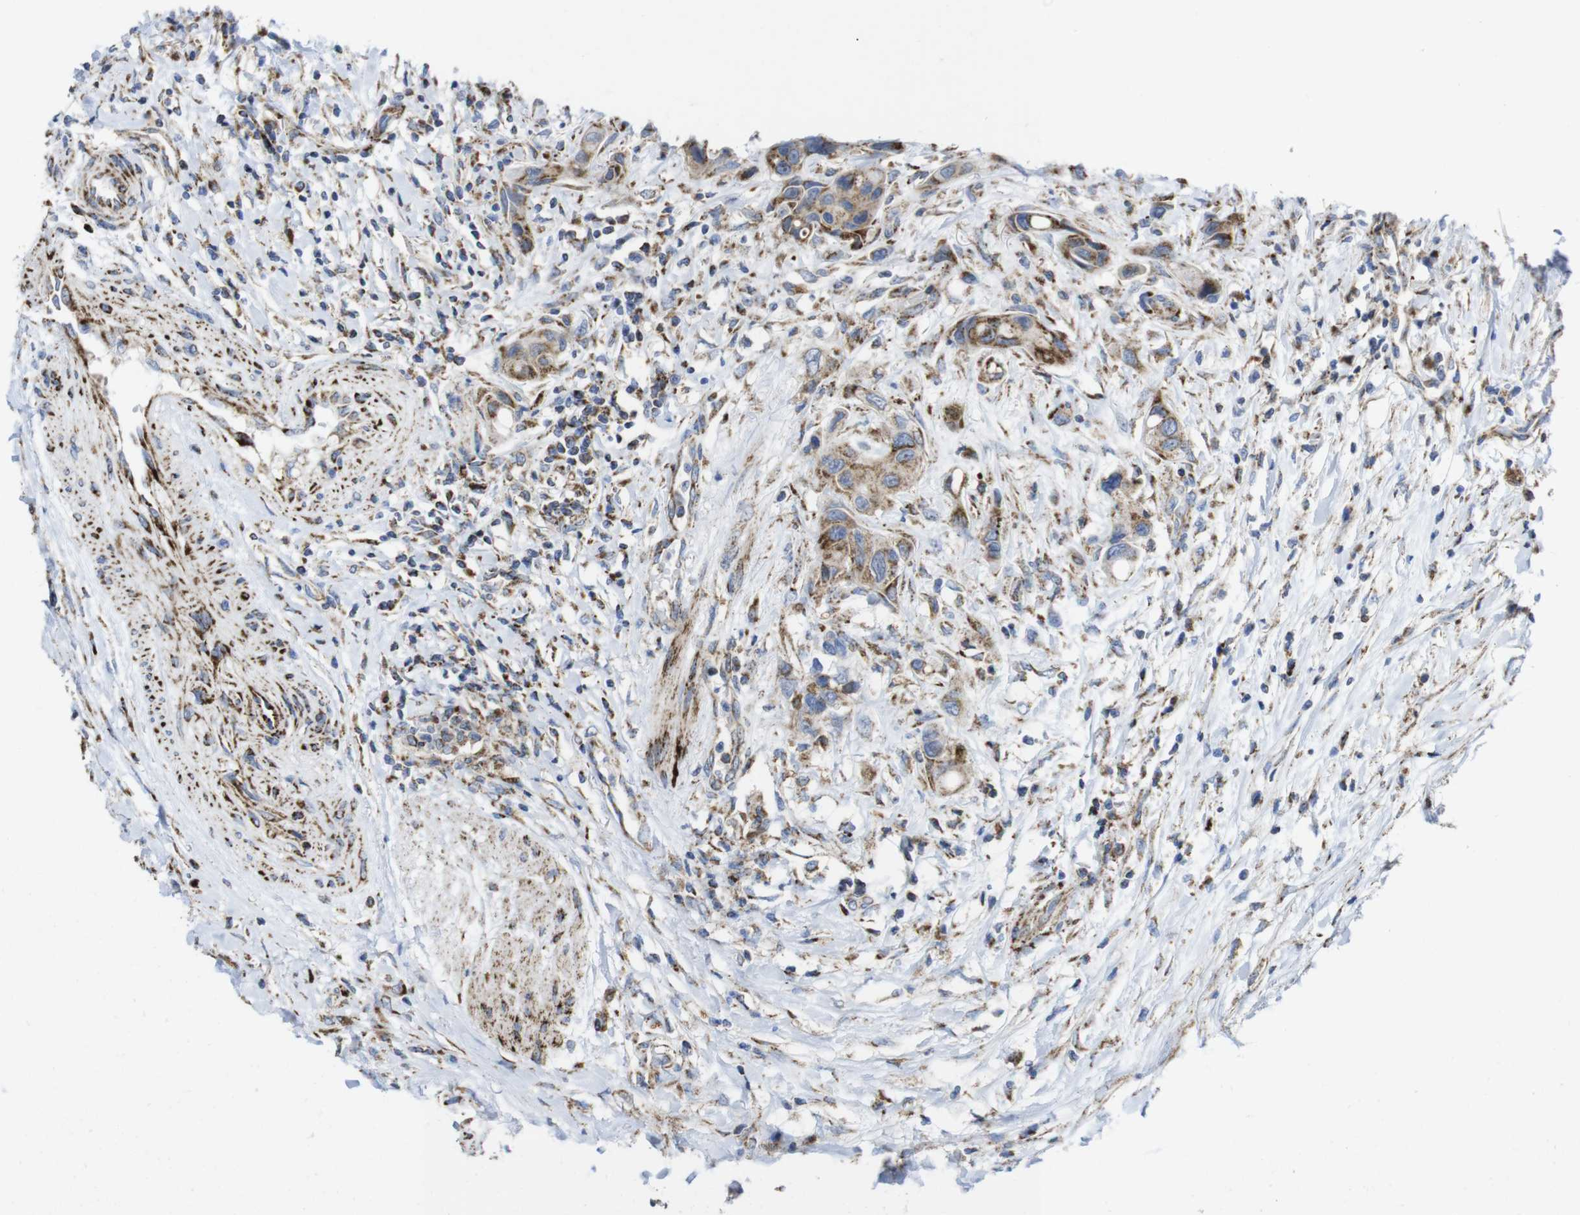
{"staining": {"intensity": "moderate", "quantity": ">75%", "location": "cytoplasmic/membranous"}, "tissue": "urothelial cancer", "cell_type": "Tumor cells", "image_type": "cancer", "snomed": [{"axis": "morphology", "description": "Urothelial carcinoma, High grade"}, {"axis": "topography", "description": "Urinary bladder"}], "caption": "The photomicrograph reveals a brown stain indicating the presence of a protein in the cytoplasmic/membranous of tumor cells in urothelial carcinoma (high-grade). The staining was performed using DAB, with brown indicating positive protein expression. Nuclei are stained blue with hematoxylin.", "gene": "TMEM192", "patient": {"sex": "female", "age": 56}}